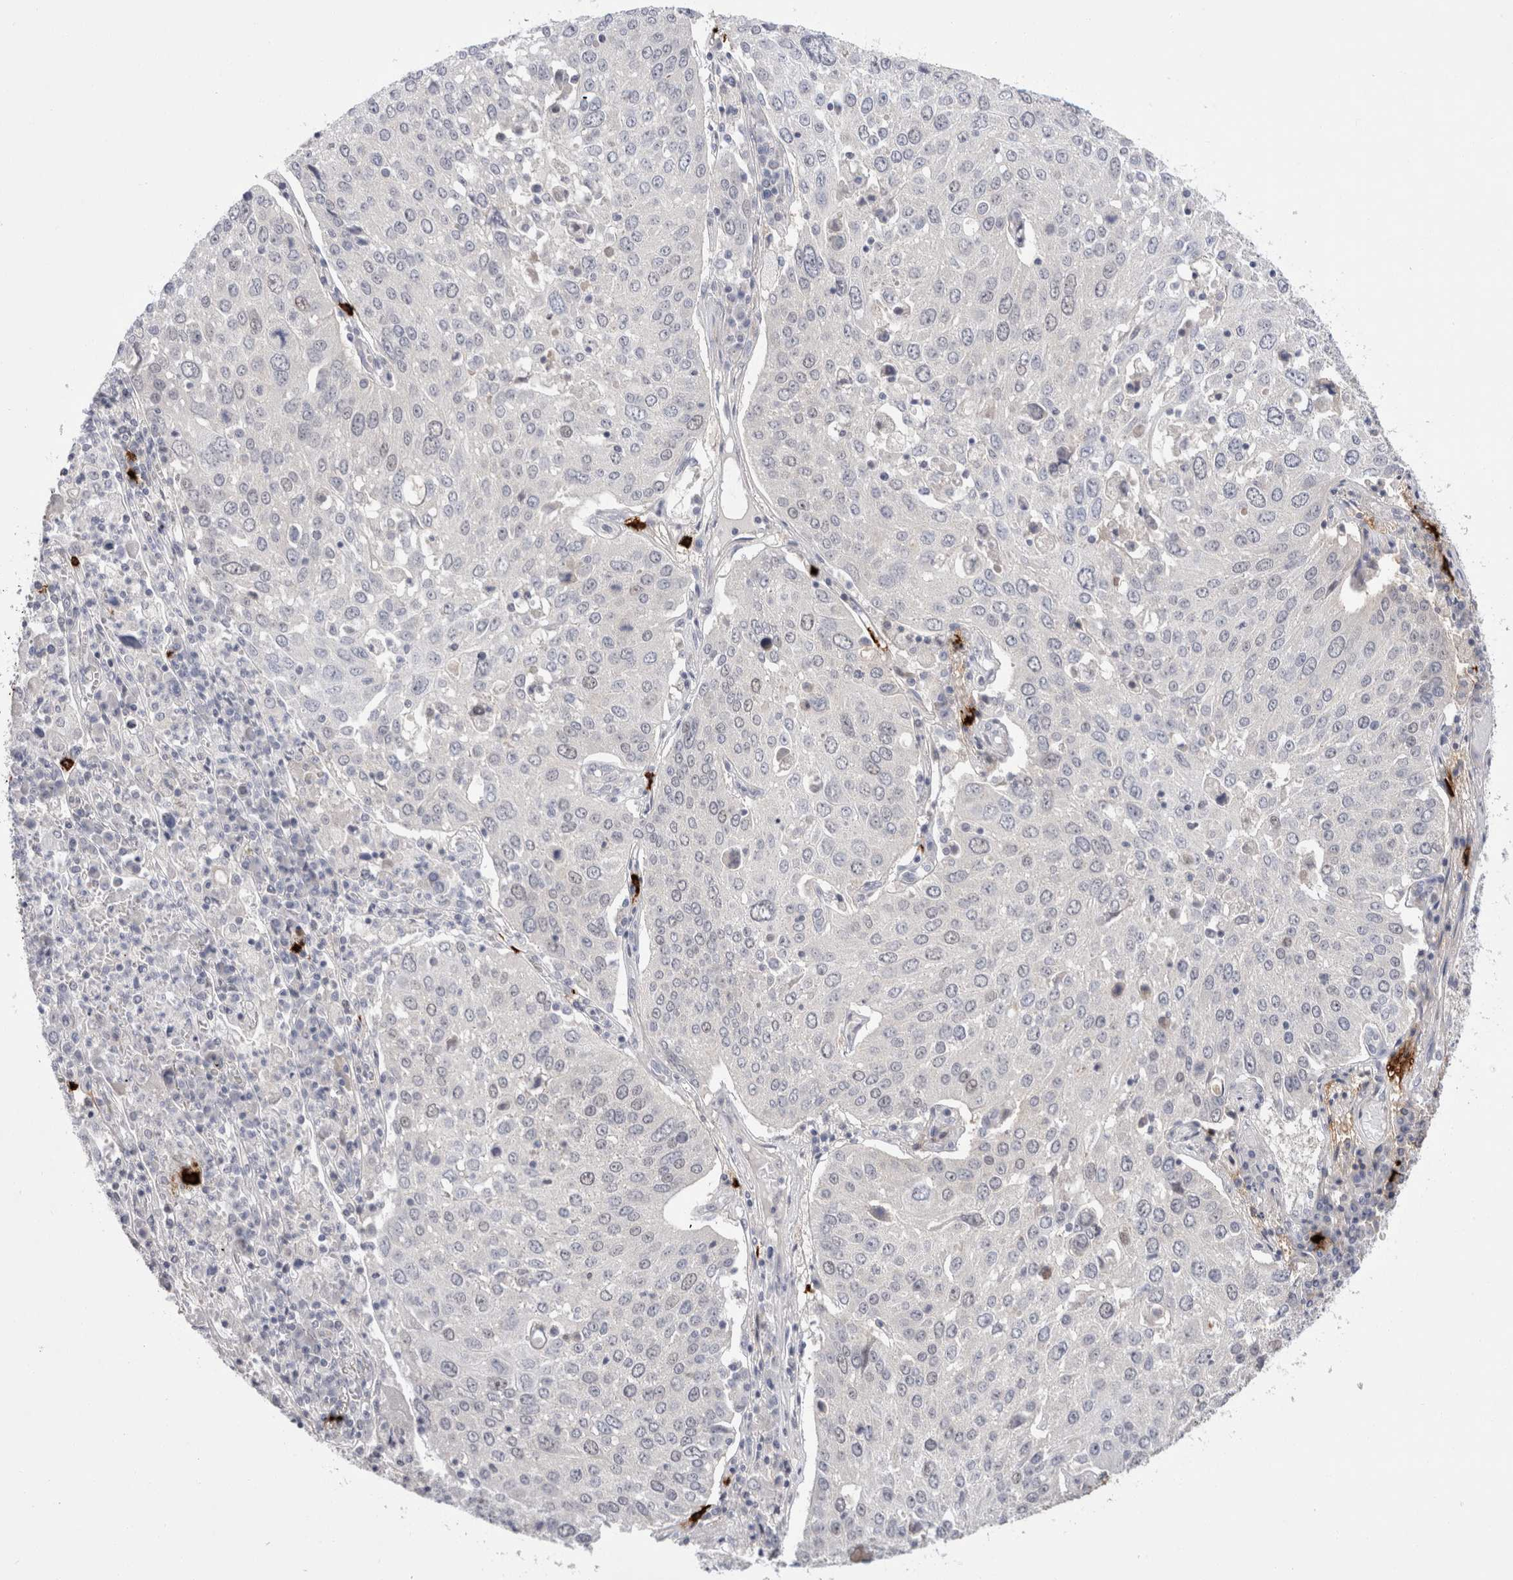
{"staining": {"intensity": "negative", "quantity": "none", "location": "none"}, "tissue": "lung cancer", "cell_type": "Tumor cells", "image_type": "cancer", "snomed": [{"axis": "morphology", "description": "Squamous cell carcinoma, NOS"}, {"axis": "topography", "description": "Lung"}], "caption": "Immunohistochemistry (IHC) image of human lung cancer stained for a protein (brown), which displays no staining in tumor cells.", "gene": "SPINK2", "patient": {"sex": "male", "age": 65}}